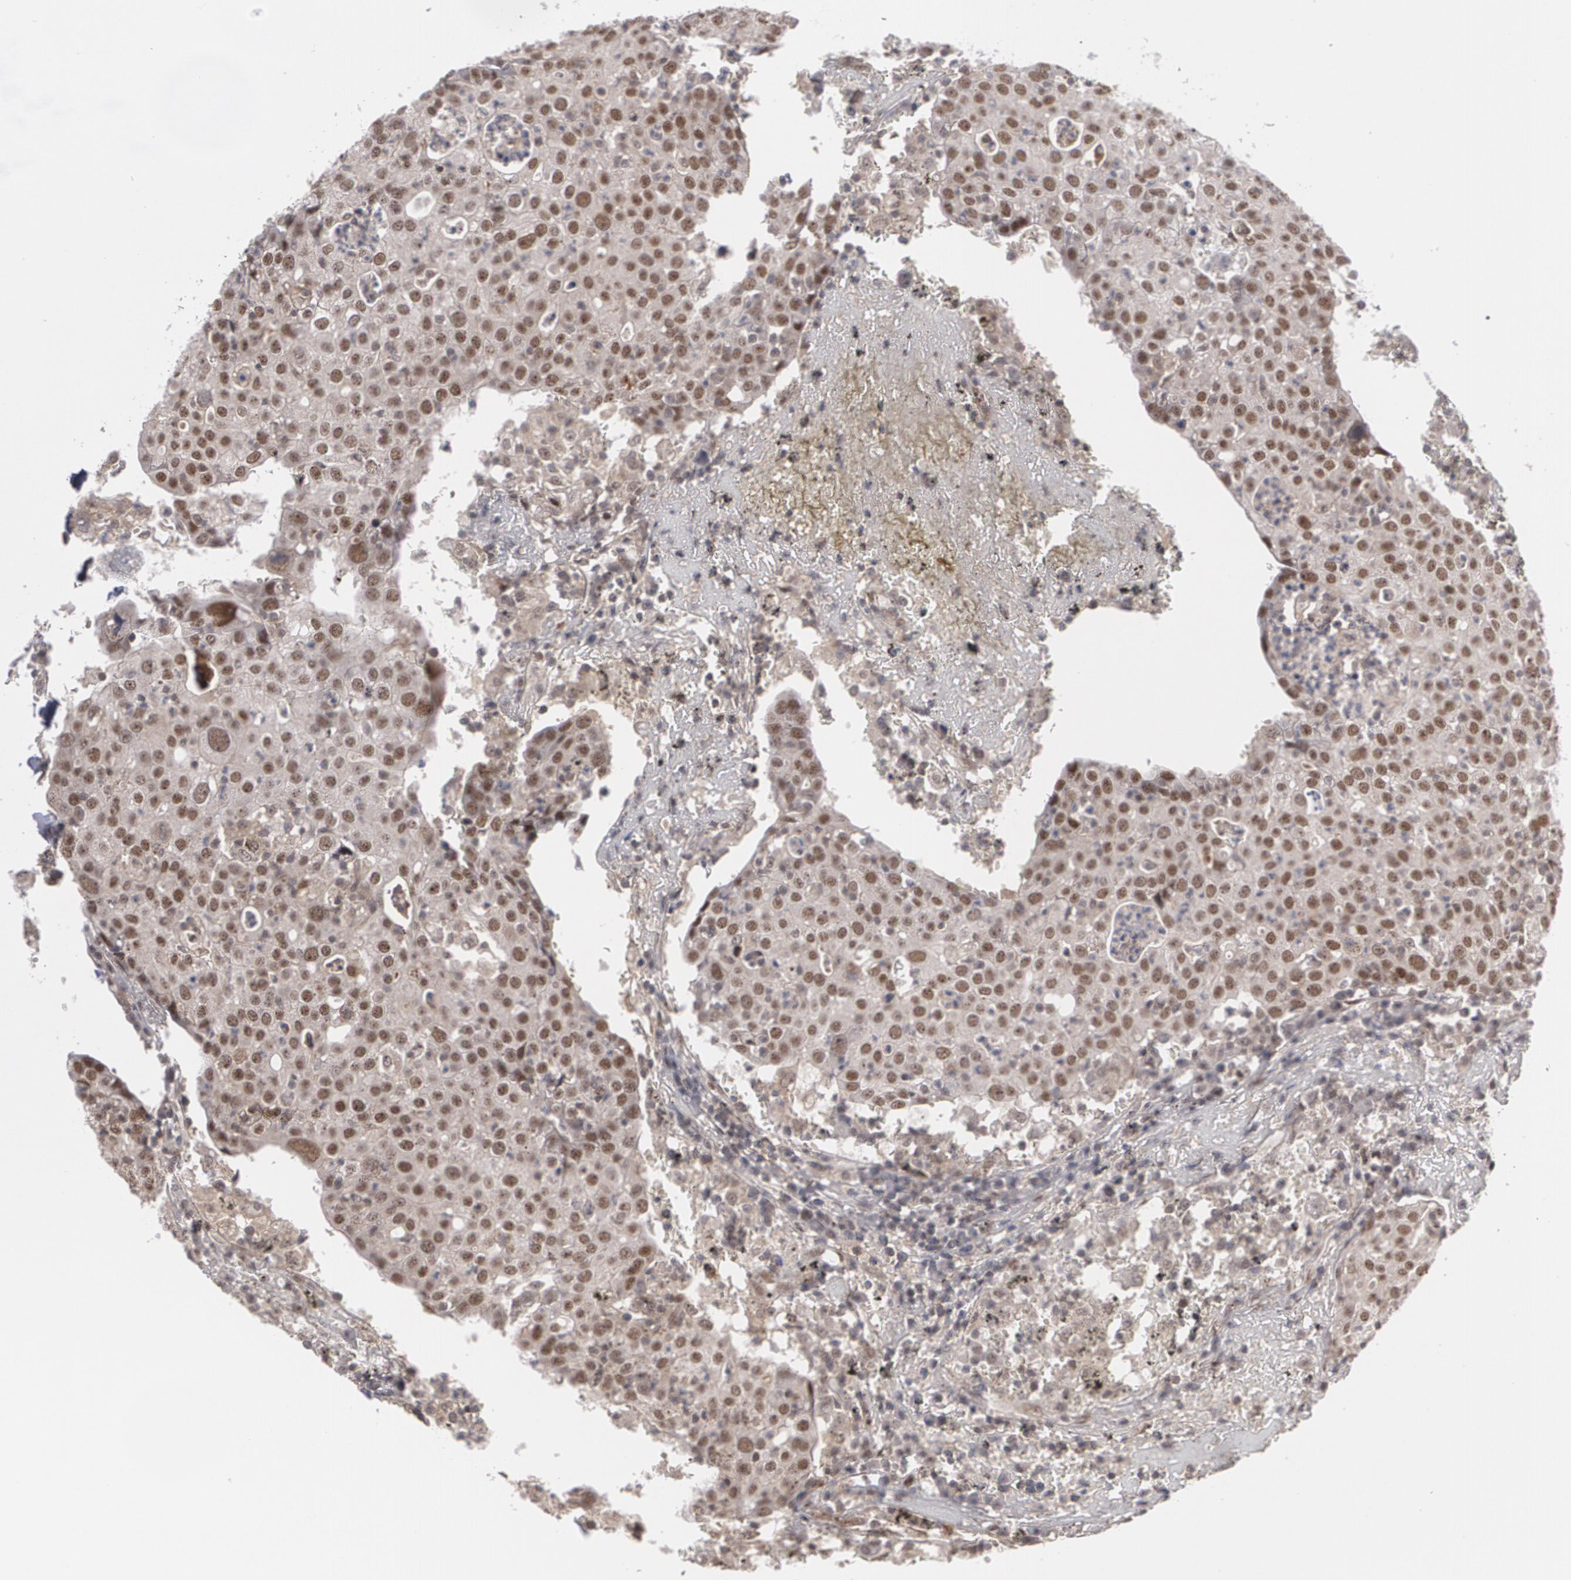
{"staining": {"intensity": "weak", "quantity": ">75%", "location": "nuclear"}, "tissue": "head and neck cancer", "cell_type": "Tumor cells", "image_type": "cancer", "snomed": [{"axis": "morphology", "description": "Adenocarcinoma, NOS"}, {"axis": "topography", "description": "Salivary gland"}, {"axis": "topography", "description": "Head-Neck"}], "caption": "Head and neck cancer (adenocarcinoma) was stained to show a protein in brown. There is low levels of weak nuclear expression in about >75% of tumor cells. (DAB (3,3'-diaminobenzidine) IHC with brightfield microscopy, high magnification).", "gene": "ZNF234", "patient": {"sex": "female", "age": 65}}